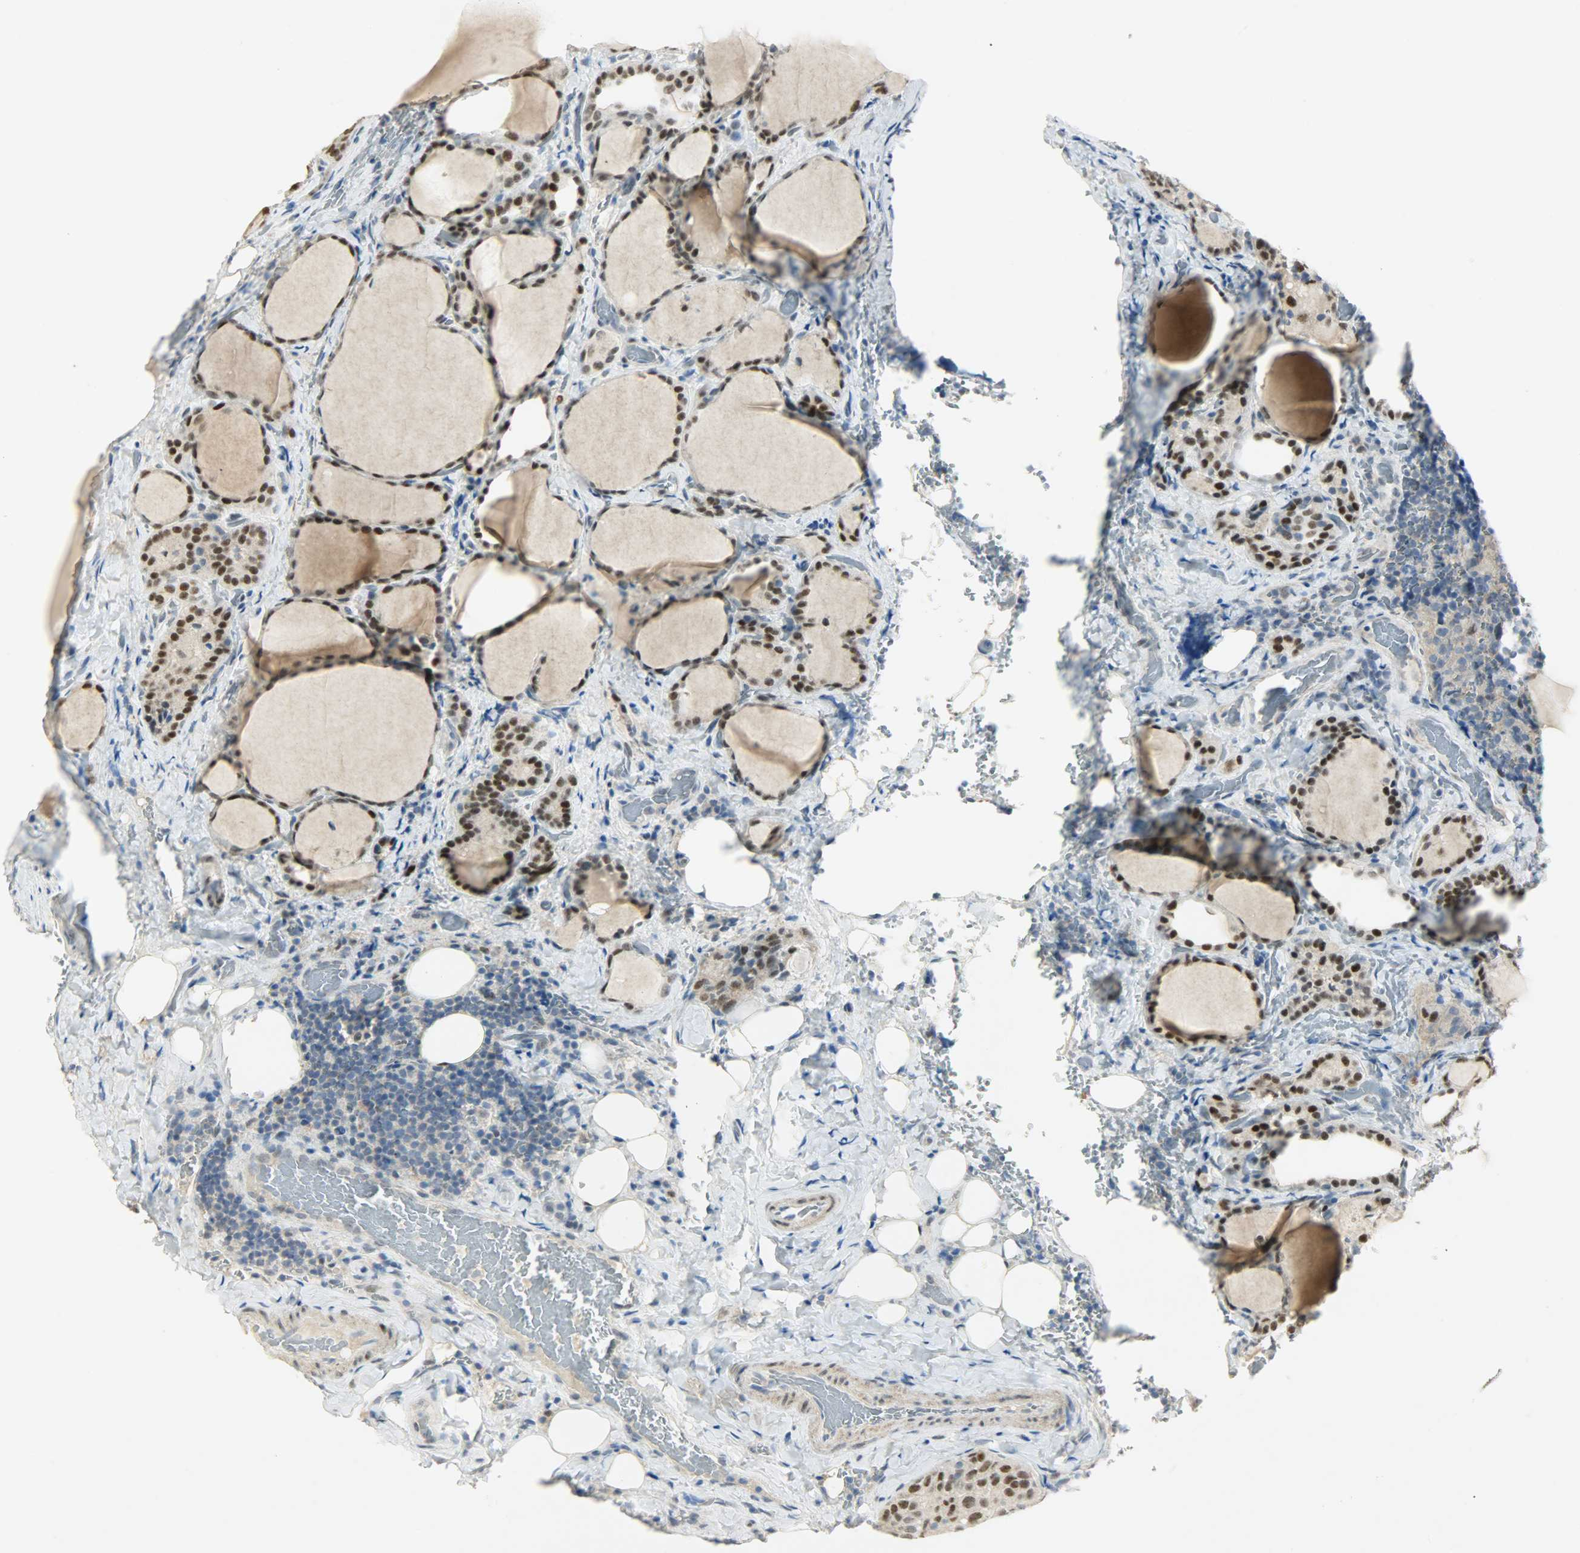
{"staining": {"intensity": "strong", "quantity": ">75%", "location": "cytoplasmic/membranous,nuclear"}, "tissue": "thyroid cancer", "cell_type": "Tumor cells", "image_type": "cancer", "snomed": [{"axis": "morphology", "description": "Papillary adenocarcinoma, NOS"}, {"axis": "topography", "description": "Thyroid gland"}], "caption": "Thyroid papillary adenocarcinoma tissue demonstrates strong cytoplasmic/membranous and nuclear positivity in about >75% of tumor cells The protein is stained brown, and the nuclei are stained in blue (DAB IHC with brightfield microscopy, high magnification).", "gene": "PPARG", "patient": {"sex": "female", "age": 30}}